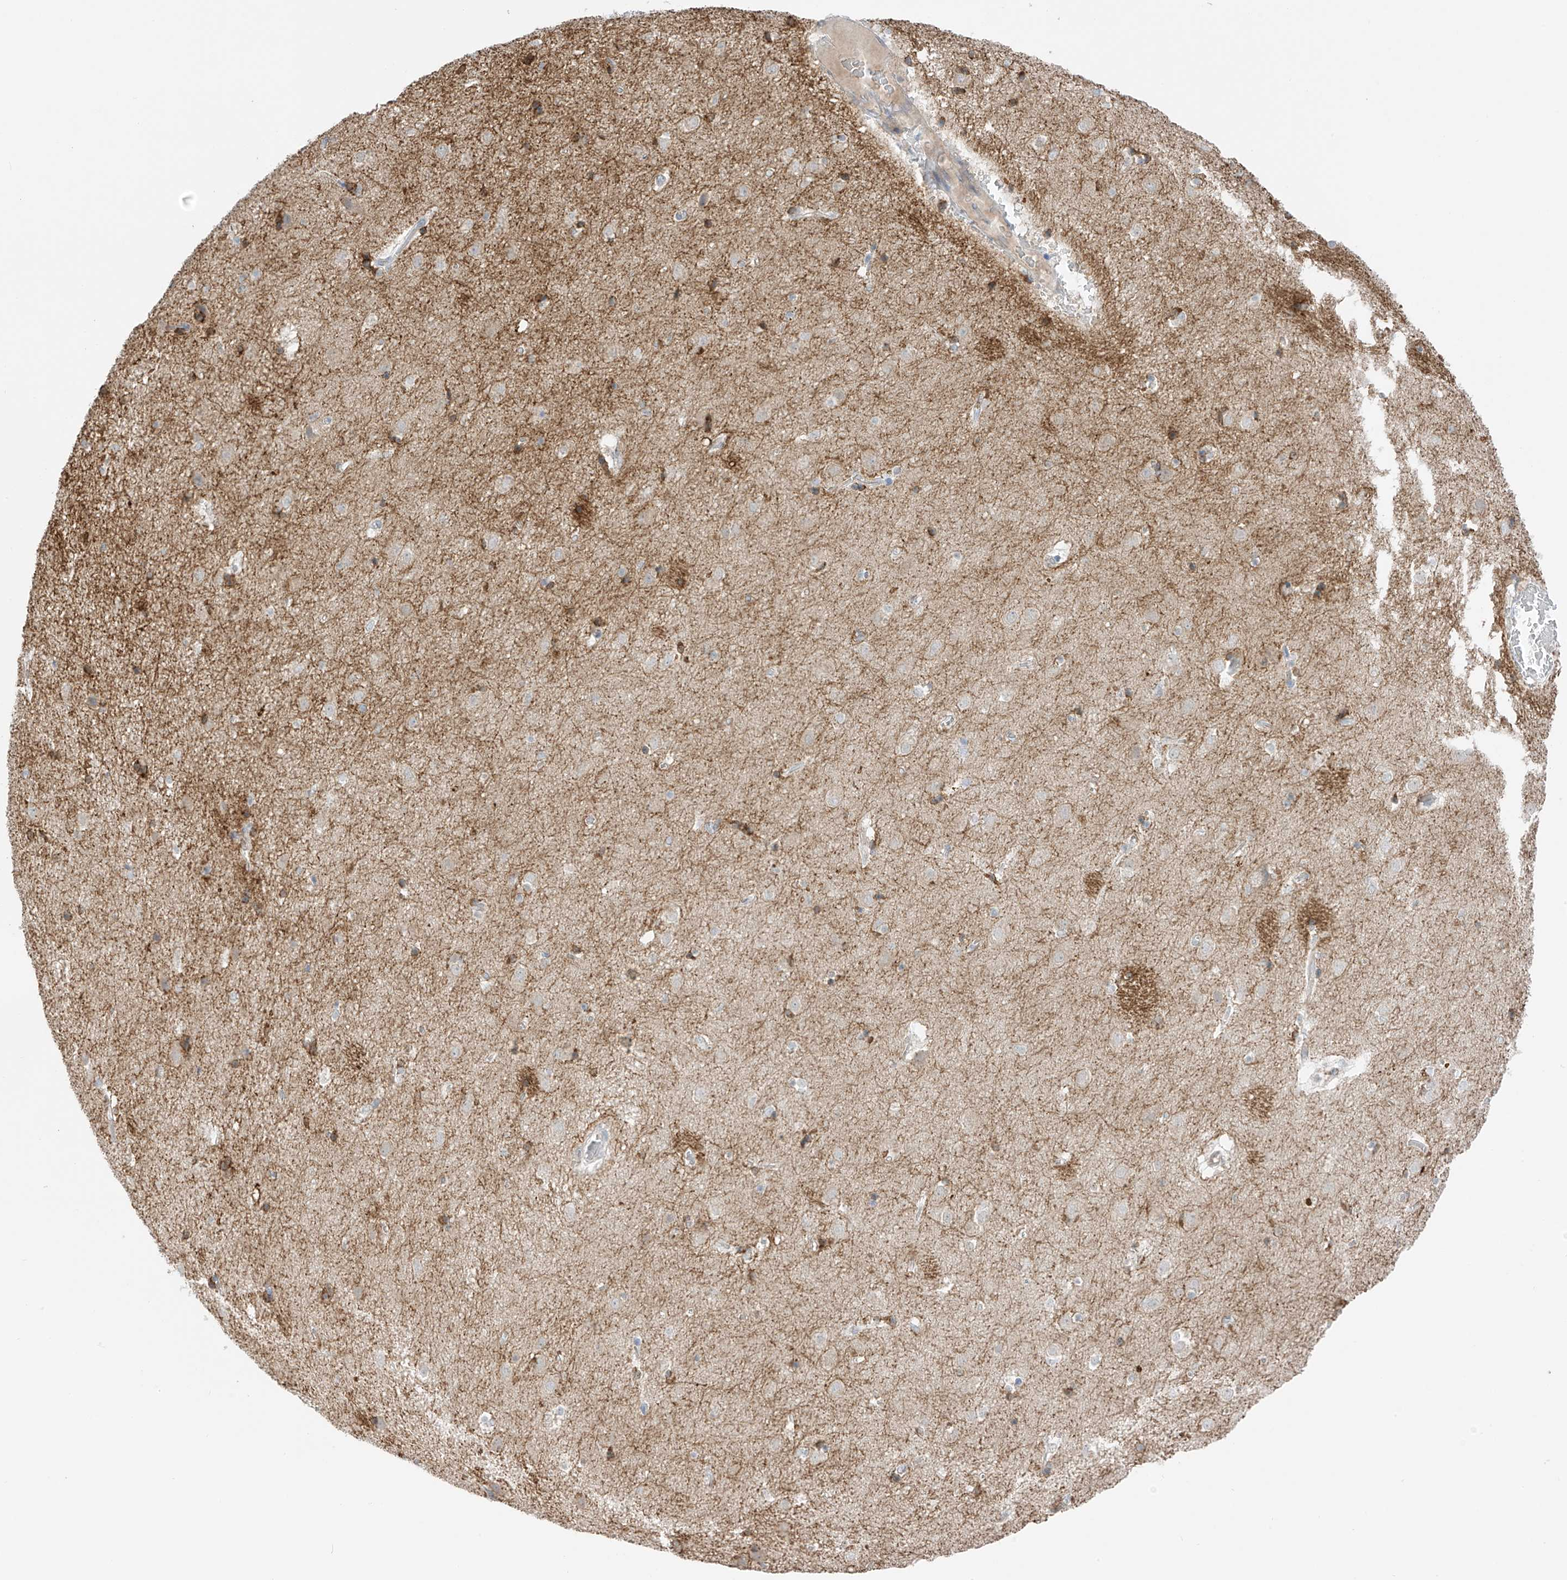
{"staining": {"intensity": "moderate", "quantity": "<25%", "location": "cytoplasmic/membranous"}, "tissue": "caudate", "cell_type": "Glial cells", "image_type": "normal", "snomed": [{"axis": "morphology", "description": "Normal tissue, NOS"}, {"axis": "topography", "description": "Lateral ventricle wall"}], "caption": "Benign caudate reveals moderate cytoplasmic/membranous staining in approximately <25% of glial cells.", "gene": "NALCN", "patient": {"sex": "male", "age": 70}}